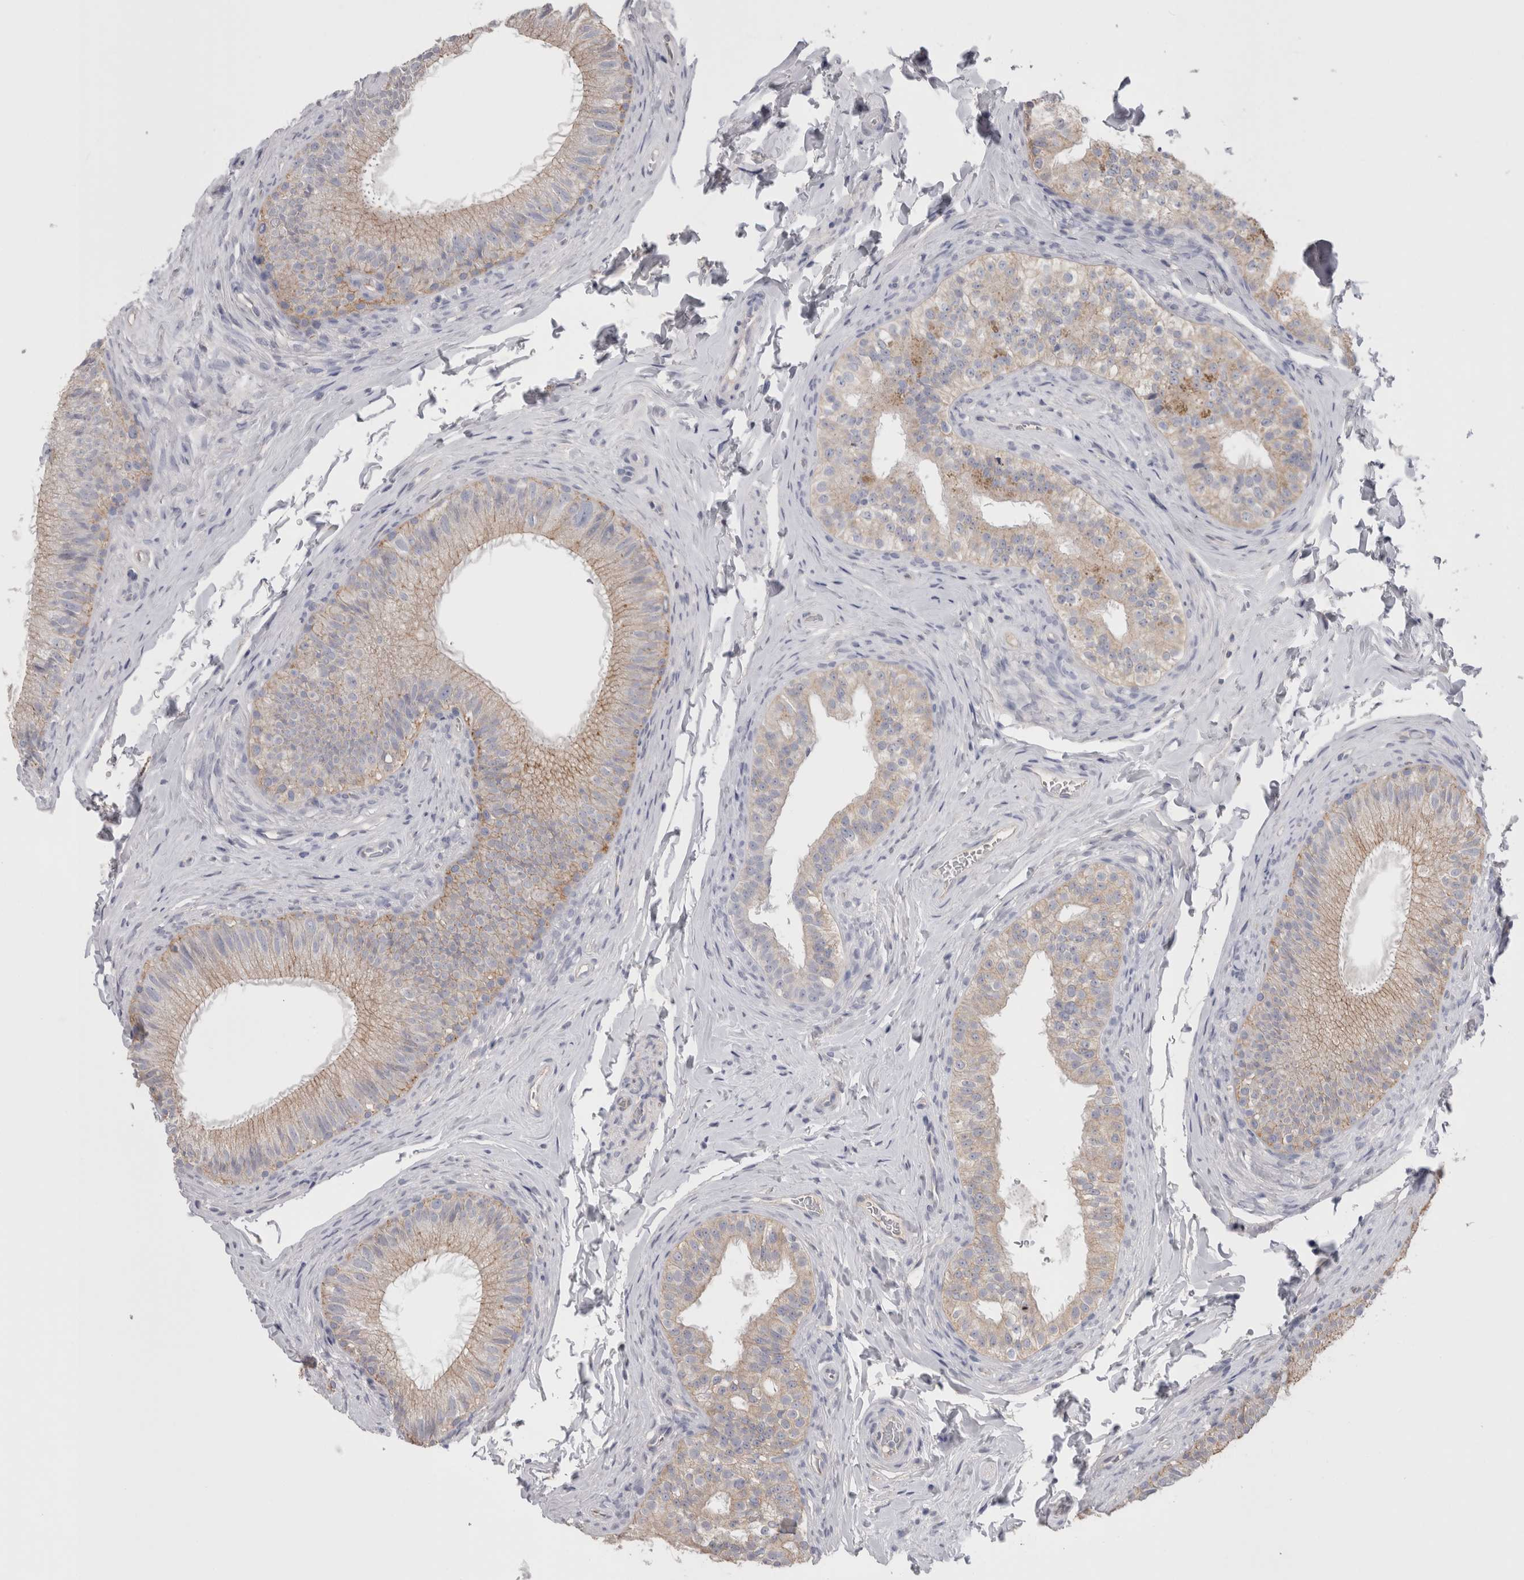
{"staining": {"intensity": "moderate", "quantity": "<25%", "location": "cytoplasmic/membranous"}, "tissue": "epididymis", "cell_type": "Glandular cells", "image_type": "normal", "snomed": [{"axis": "morphology", "description": "Normal tissue, NOS"}, {"axis": "topography", "description": "Epididymis"}], "caption": "This histopathology image shows benign epididymis stained with IHC to label a protein in brown. The cytoplasmic/membranous of glandular cells show moderate positivity for the protein. Nuclei are counter-stained blue.", "gene": "NECTIN2", "patient": {"sex": "male", "age": 49}}